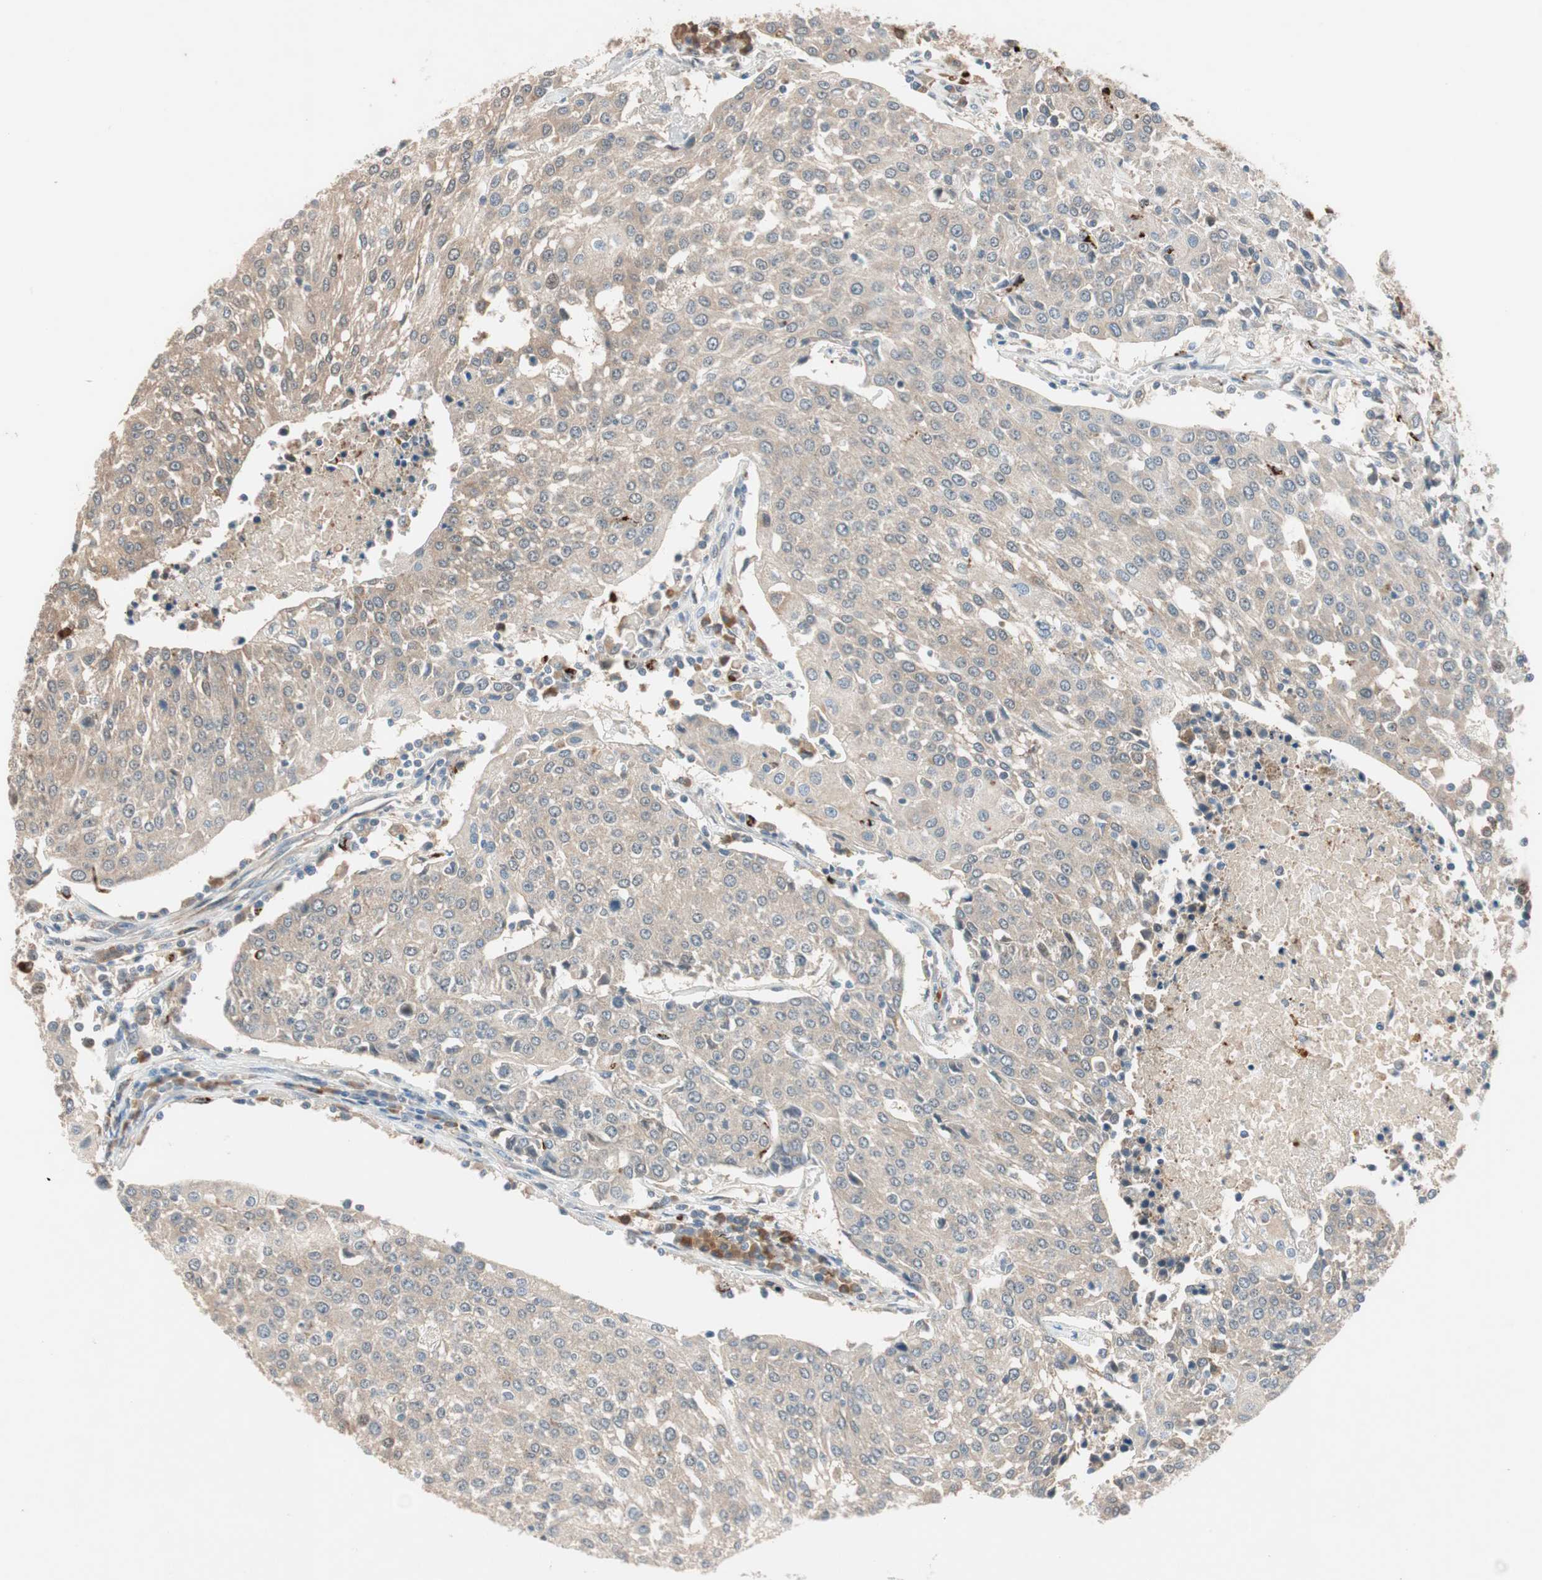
{"staining": {"intensity": "weak", "quantity": ">75%", "location": "cytoplasmic/membranous"}, "tissue": "urothelial cancer", "cell_type": "Tumor cells", "image_type": "cancer", "snomed": [{"axis": "morphology", "description": "Urothelial carcinoma, High grade"}, {"axis": "topography", "description": "Urinary bladder"}], "caption": "Protein analysis of urothelial cancer tissue exhibits weak cytoplasmic/membranous staining in about >75% of tumor cells. (DAB IHC with brightfield microscopy, high magnification).", "gene": "PIK3R3", "patient": {"sex": "female", "age": 85}}